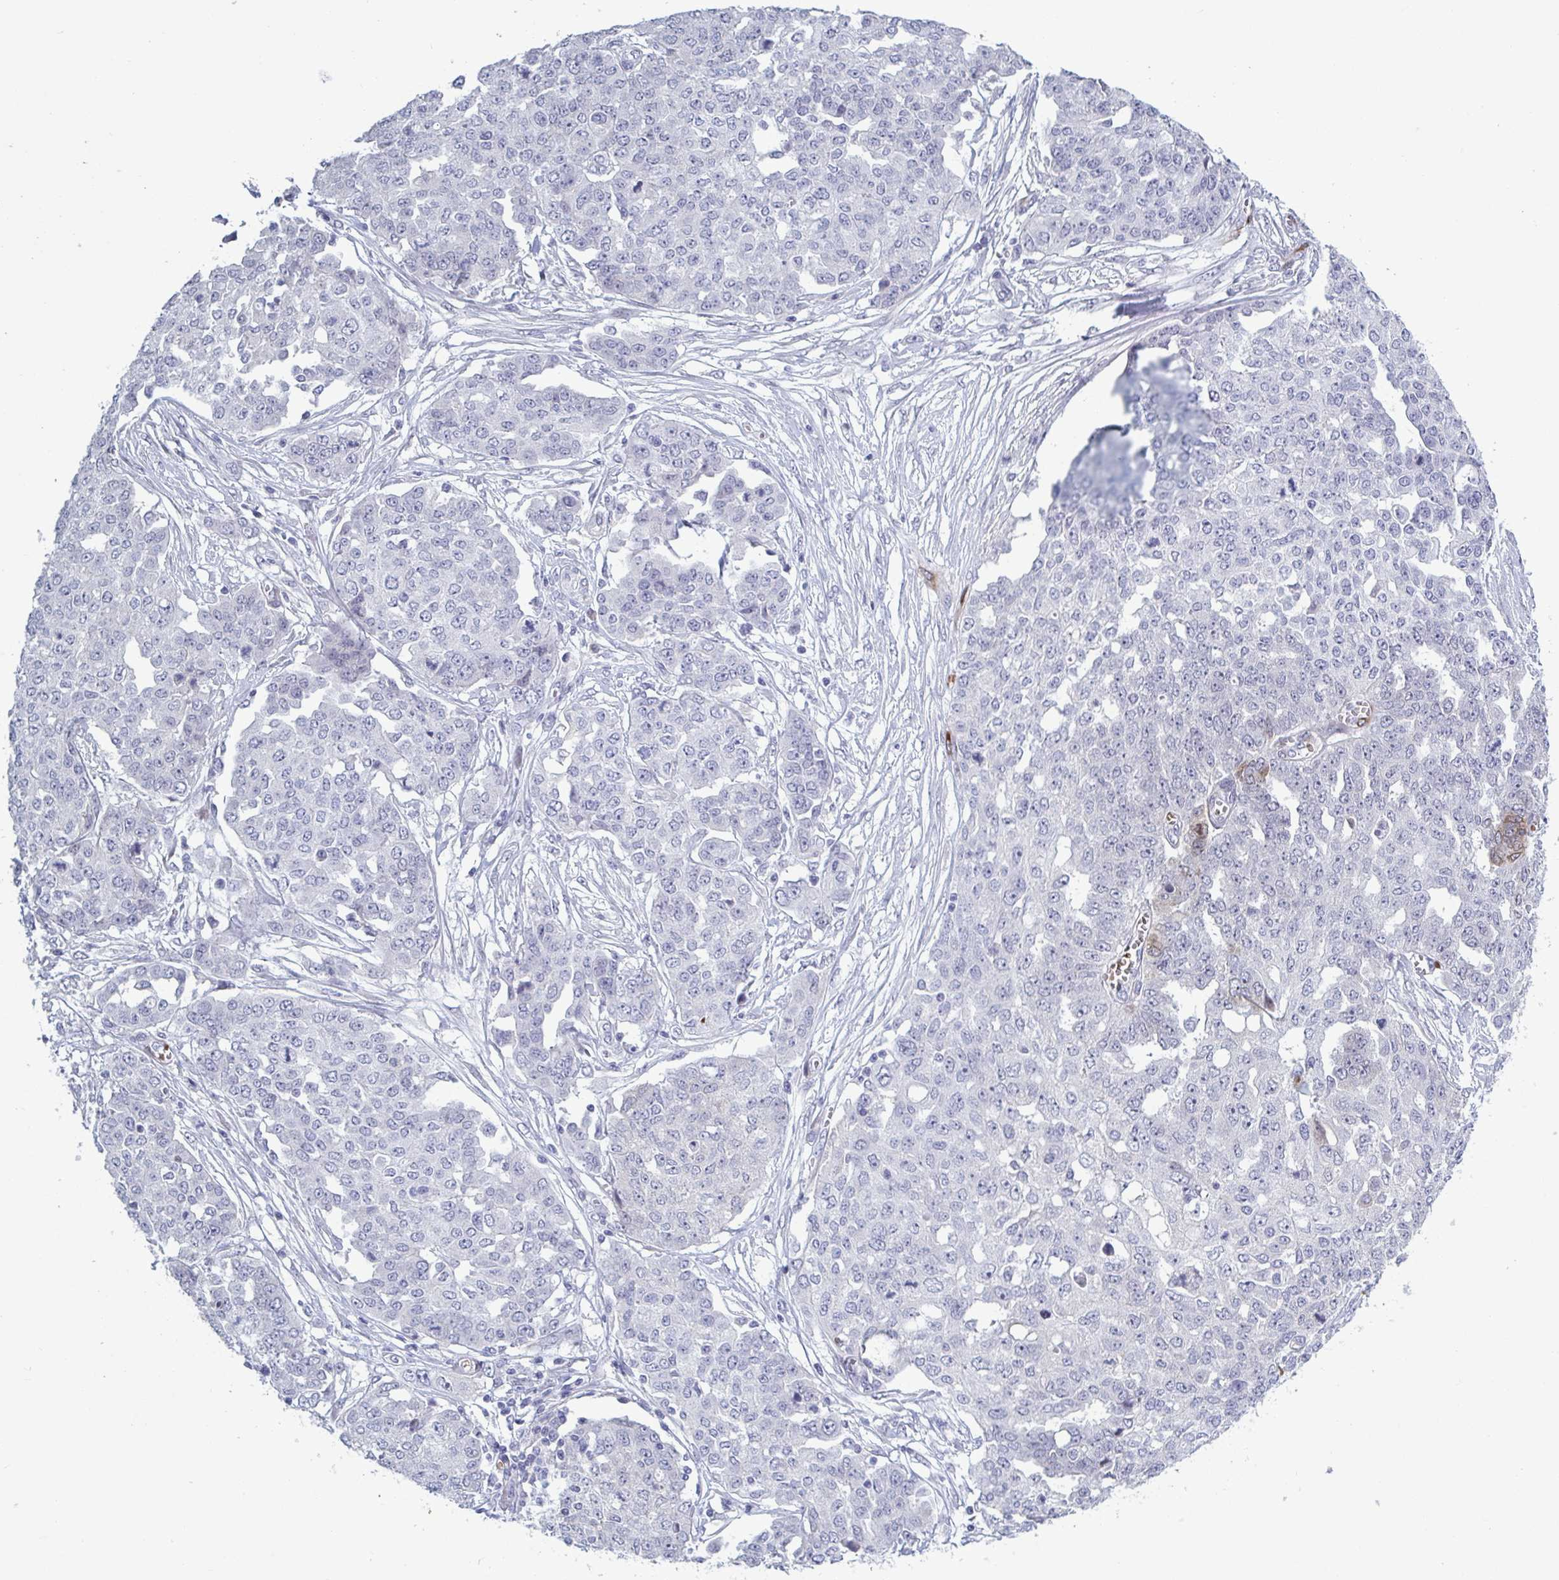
{"staining": {"intensity": "negative", "quantity": "none", "location": "none"}, "tissue": "ovarian cancer", "cell_type": "Tumor cells", "image_type": "cancer", "snomed": [{"axis": "morphology", "description": "Cystadenocarcinoma, serous, NOS"}, {"axis": "topography", "description": "Soft tissue"}, {"axis": "topography", "description": "Ovary"}], "caption": "DAB immunohistochemical staining of human ovarian cancer demonstrates no significant expression in tumor cells.", "gene": "HSD11B2", "patient": {"sex": "female", "age": 57}}